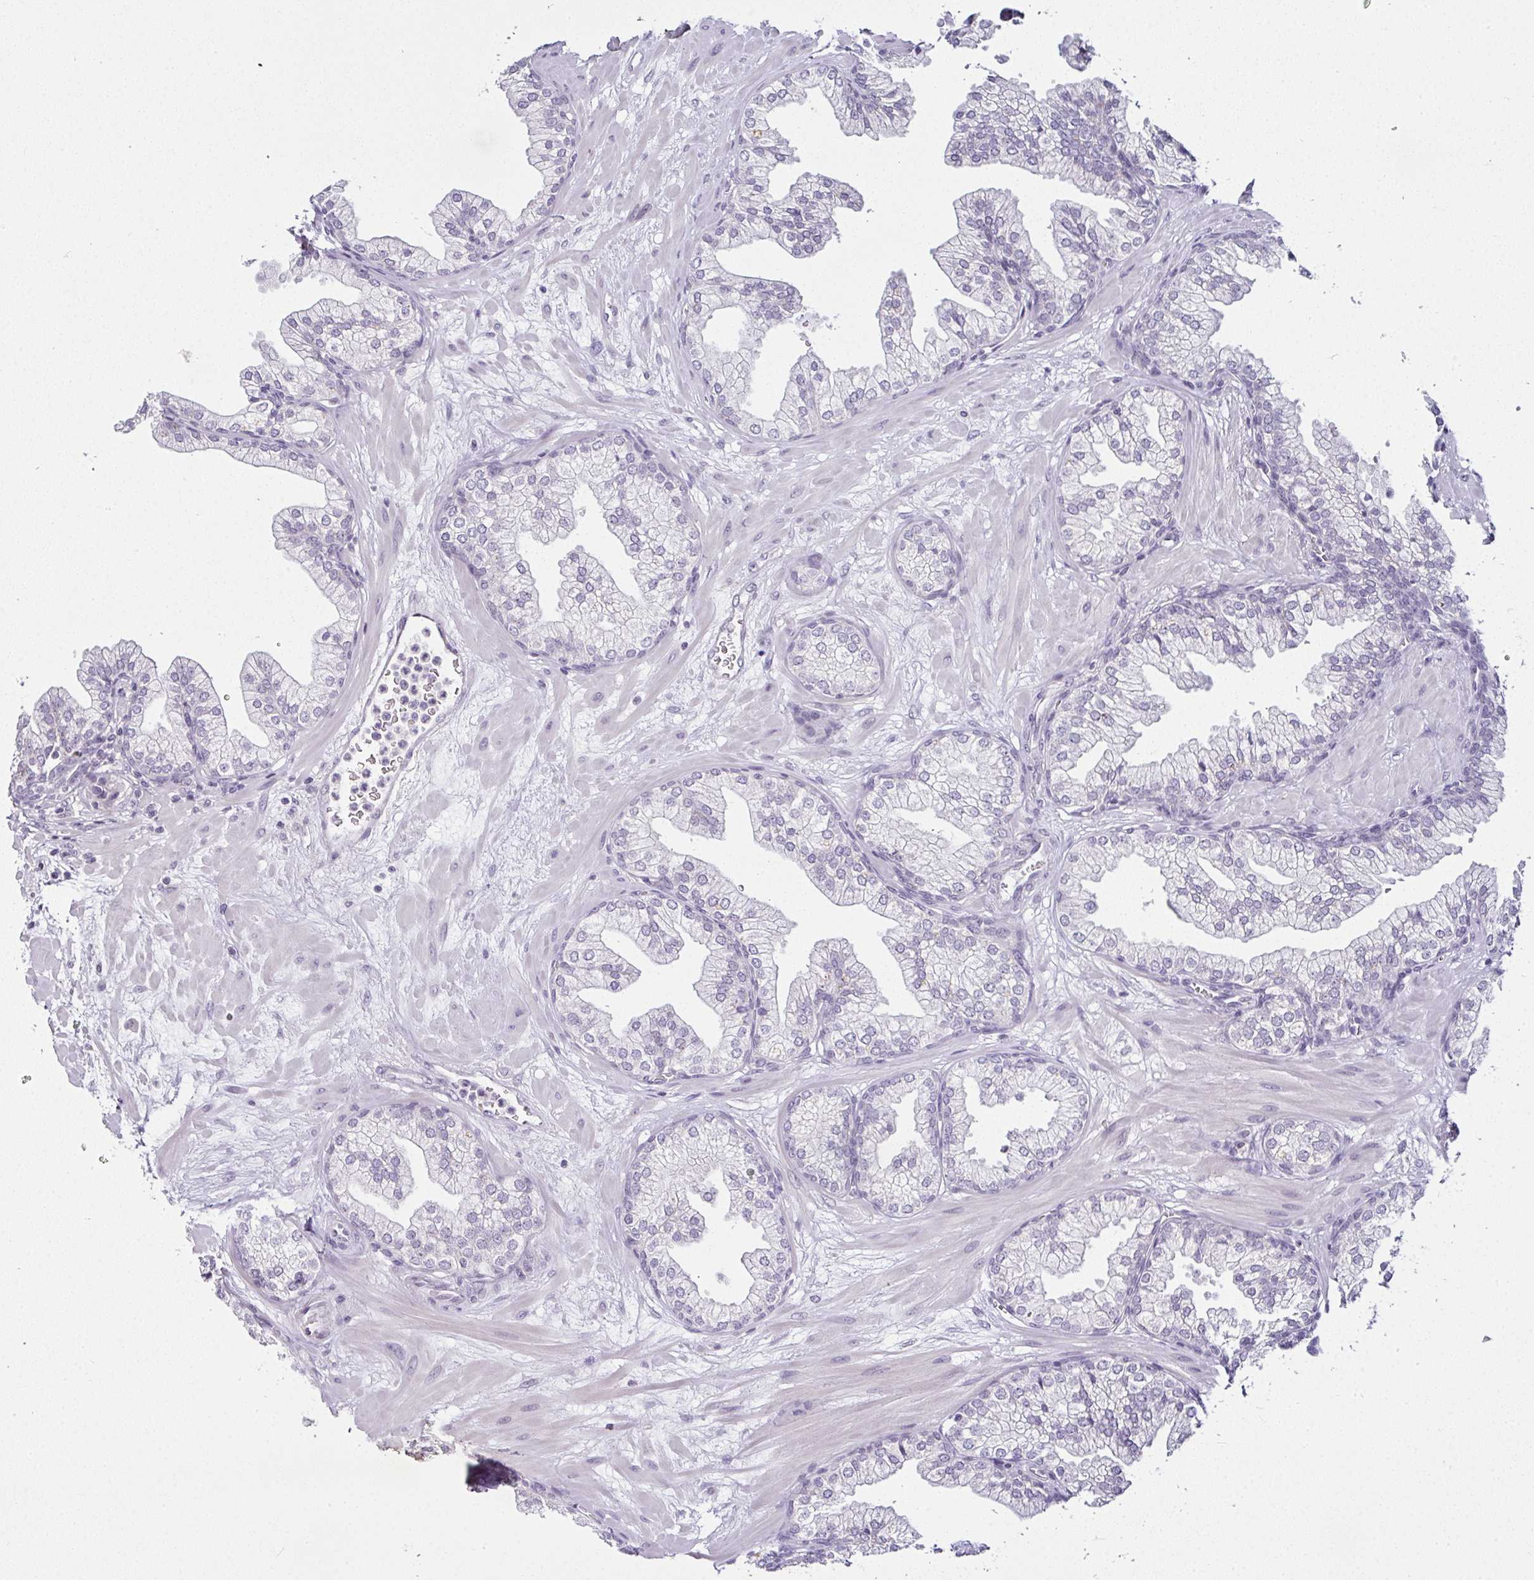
{"staining": {"intensity": "negative", "quantity": "none", "location": "none"}, "tissue": "prostate", "cell_type": "Glandular cells", "image_type": "normal", "snomed": [{"axis": "morphology", "description": "Normal tissue, NOS"}, {"axis": "topography", "description": "Prostate"}, {"axis": "topography", "description": "Peripheral nerve tissue"}], "caption": "Immunohistochemistry (IHC) of normal prostate shows no positivity in glandular cells.", "gene": "SERPINB3", "patient": {"sex": "male", "age": 61}}